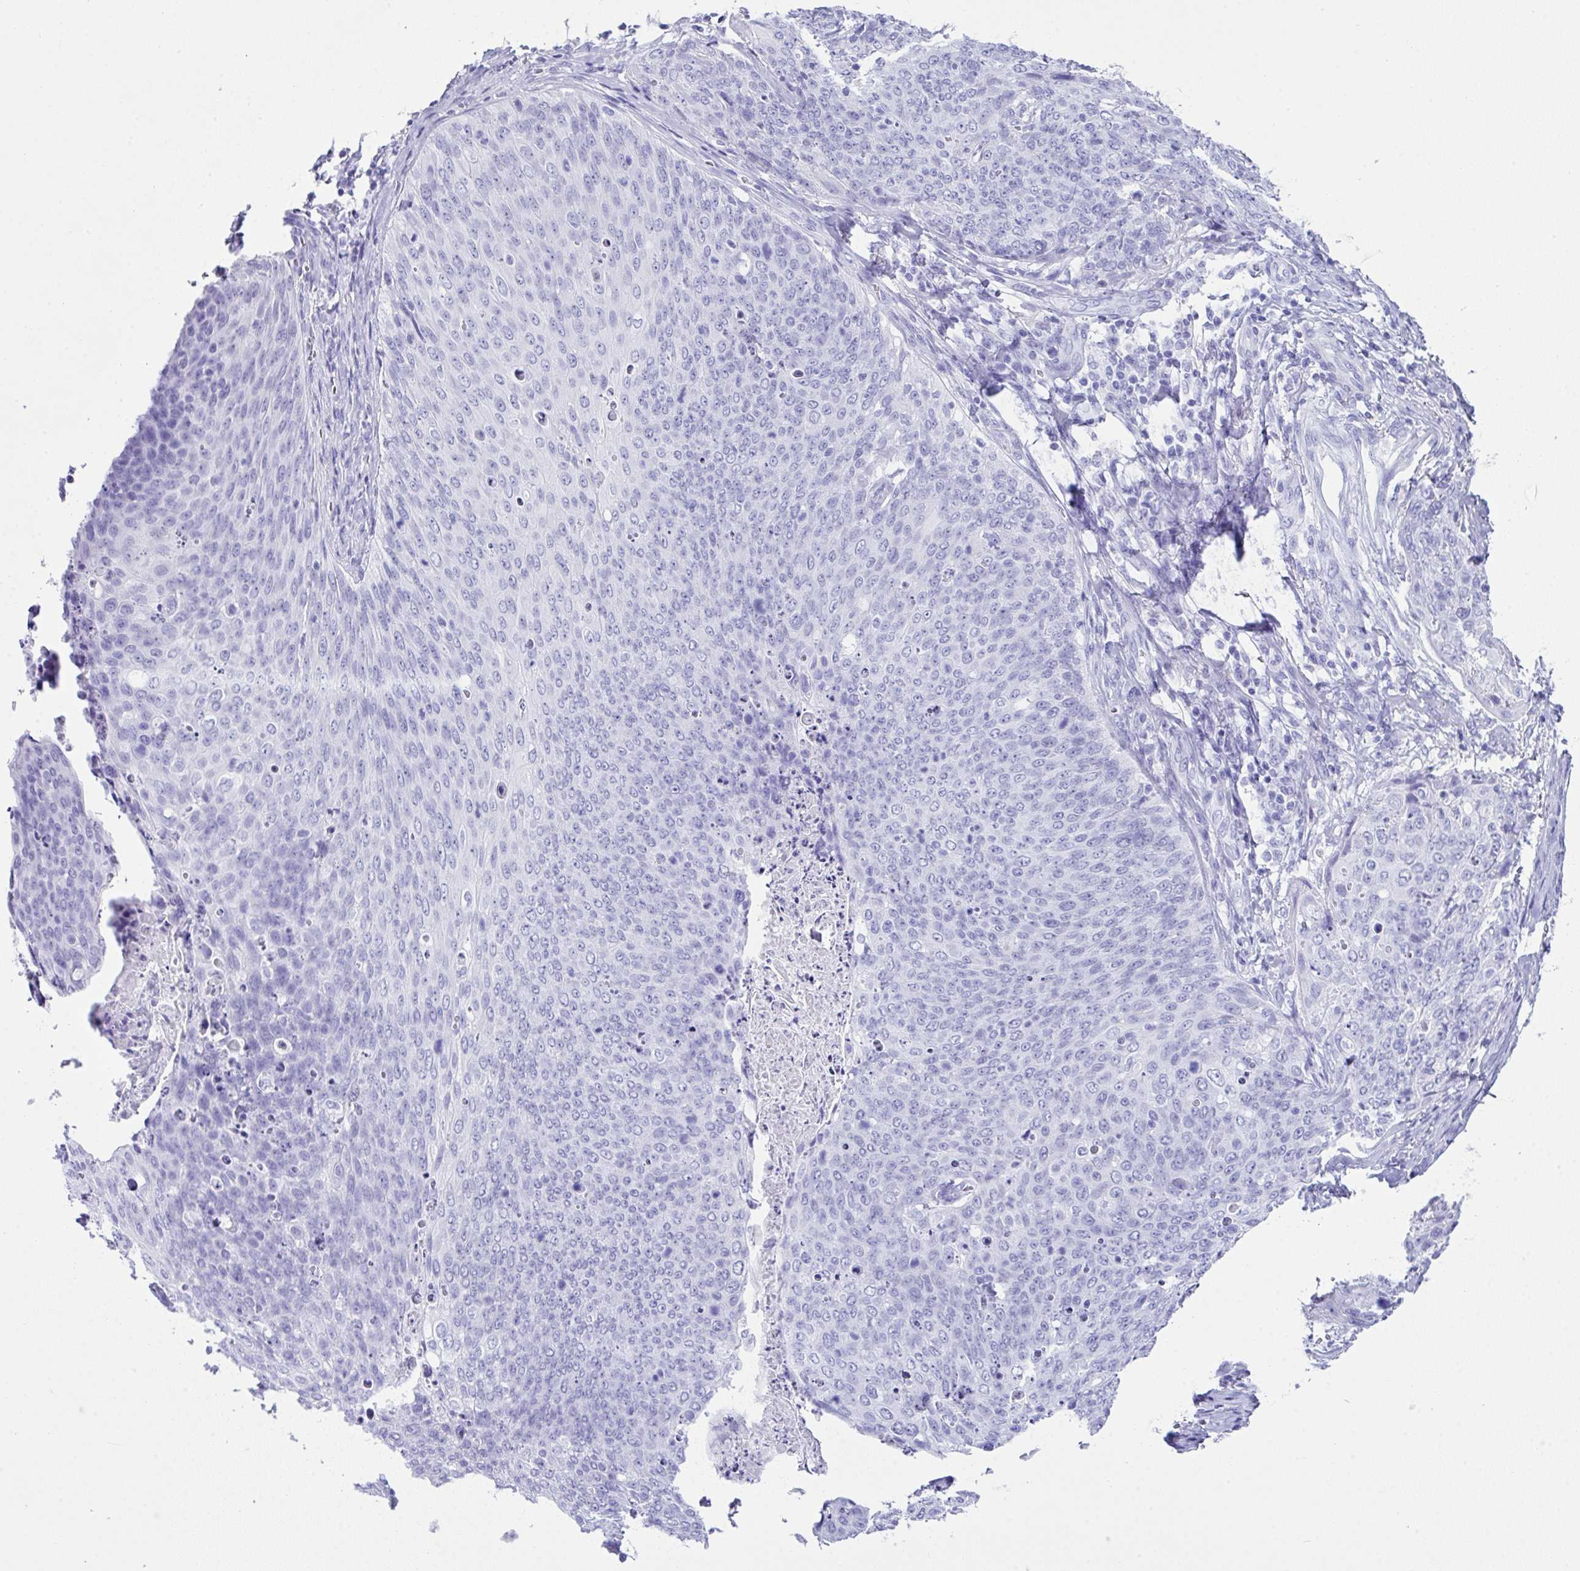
{"staining": {"intensity": "negative", "quantity": "none", "location": "none"}, "tissue": "skin cancer", "cell_type": "Tumor cells", "image_type": "cancer", "snomed": [{"axis": "morphology", "description": "Squamous cell carcinoma, NOS"}, {"axis": "topography", "description": "Skin"}, {"axis": "topography", "description": "Vulva"}], "caption": "The immunohistochemistry histopathology image has no significant positivity in tumor cells of squamous cell carcinoma (skin) tissue.", "gene": "LGALS4", "patient": {"sex": "female", "age": 85}}